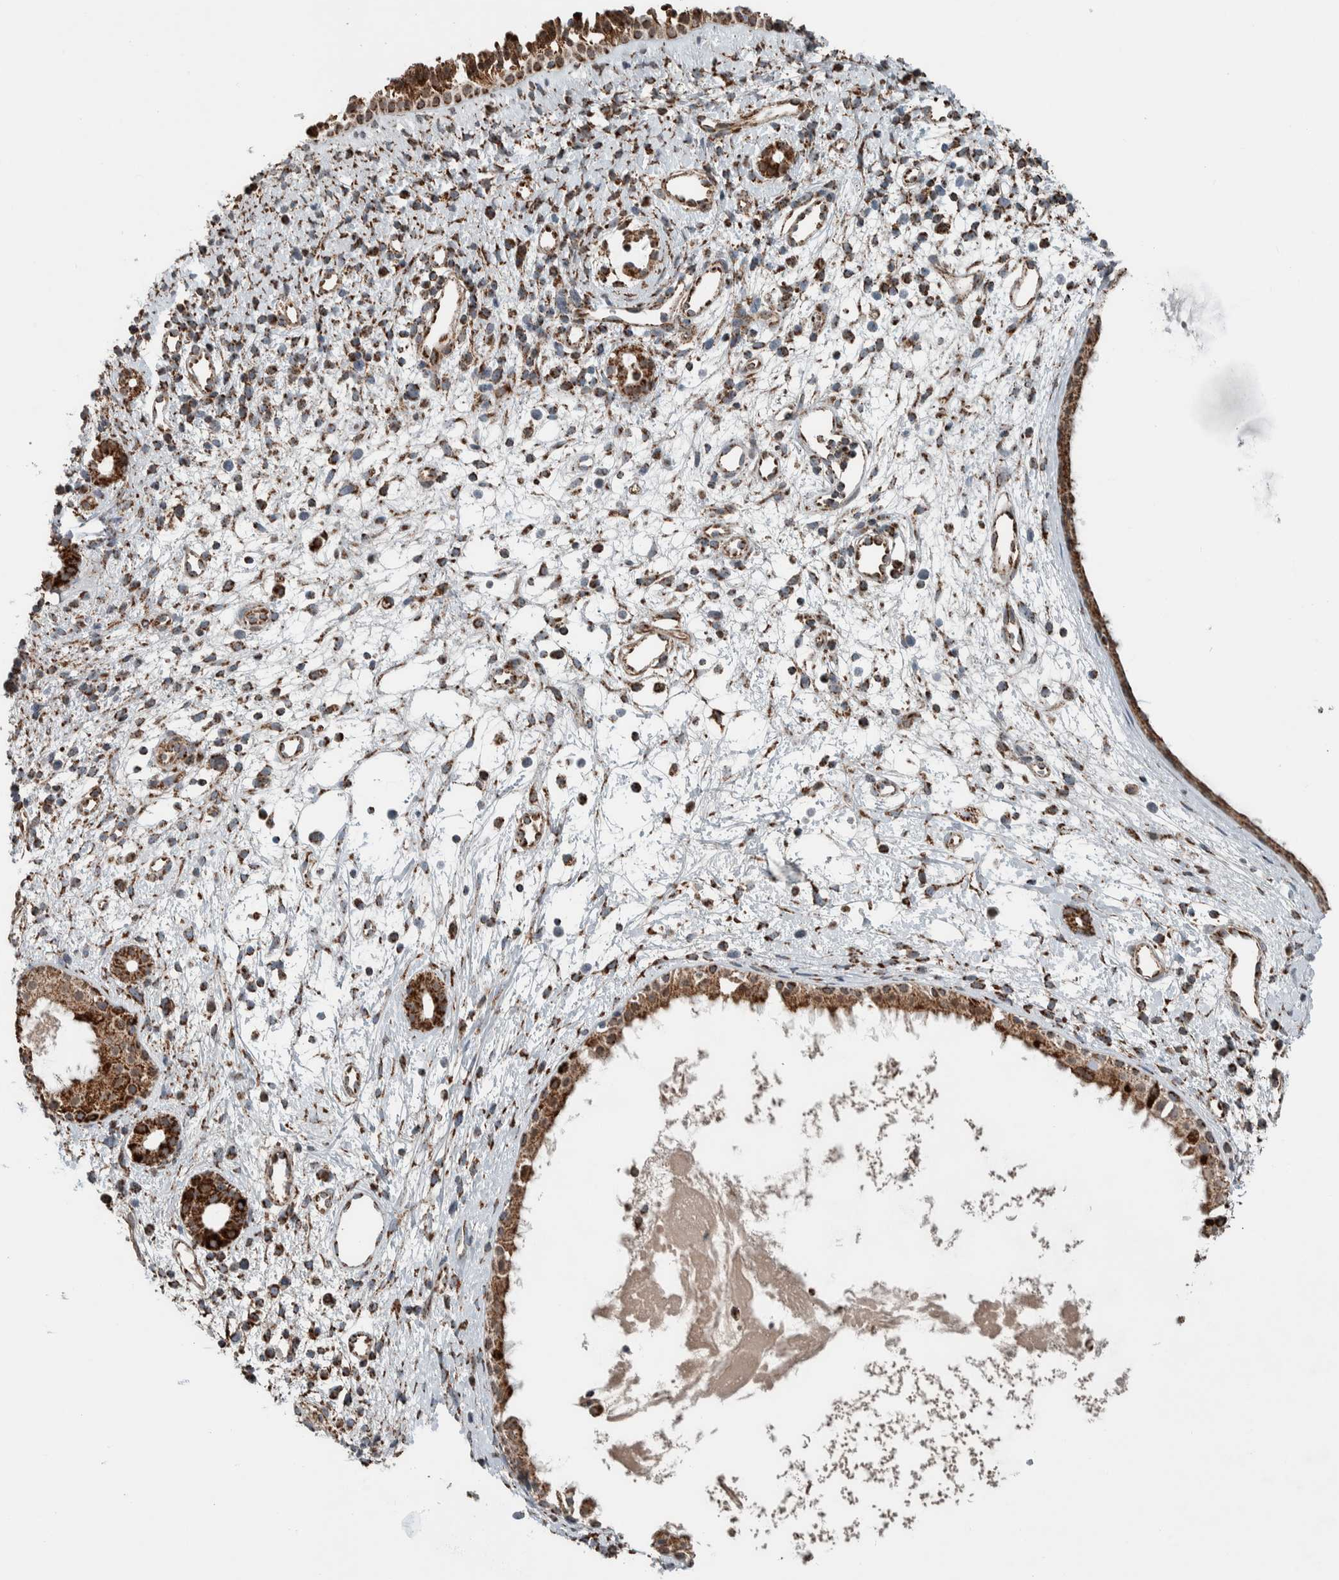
{"staining": {"intensity": "strong", "quantity": ">75%", "location": "cytoplasmic/membranous"}, "tissue": "nasopharynx", "cell_type": "Respiratory epithelial cells", "image_type": "normal", "snomed": [{"axis": "morphology", "description": "Normal tissue, NOS"}, {"axis": "topography", "description": "Nasopharynx"}], "caption": "An image showing strong cytoplasmic/membranous staining in approximately >75% of respiratory epithelial cells in unremarkable nasopharynx, as visualized by brown immunohistochemical staining.", "gene": "CNTROB", "patient": {"sex": "male", "age": 22}}